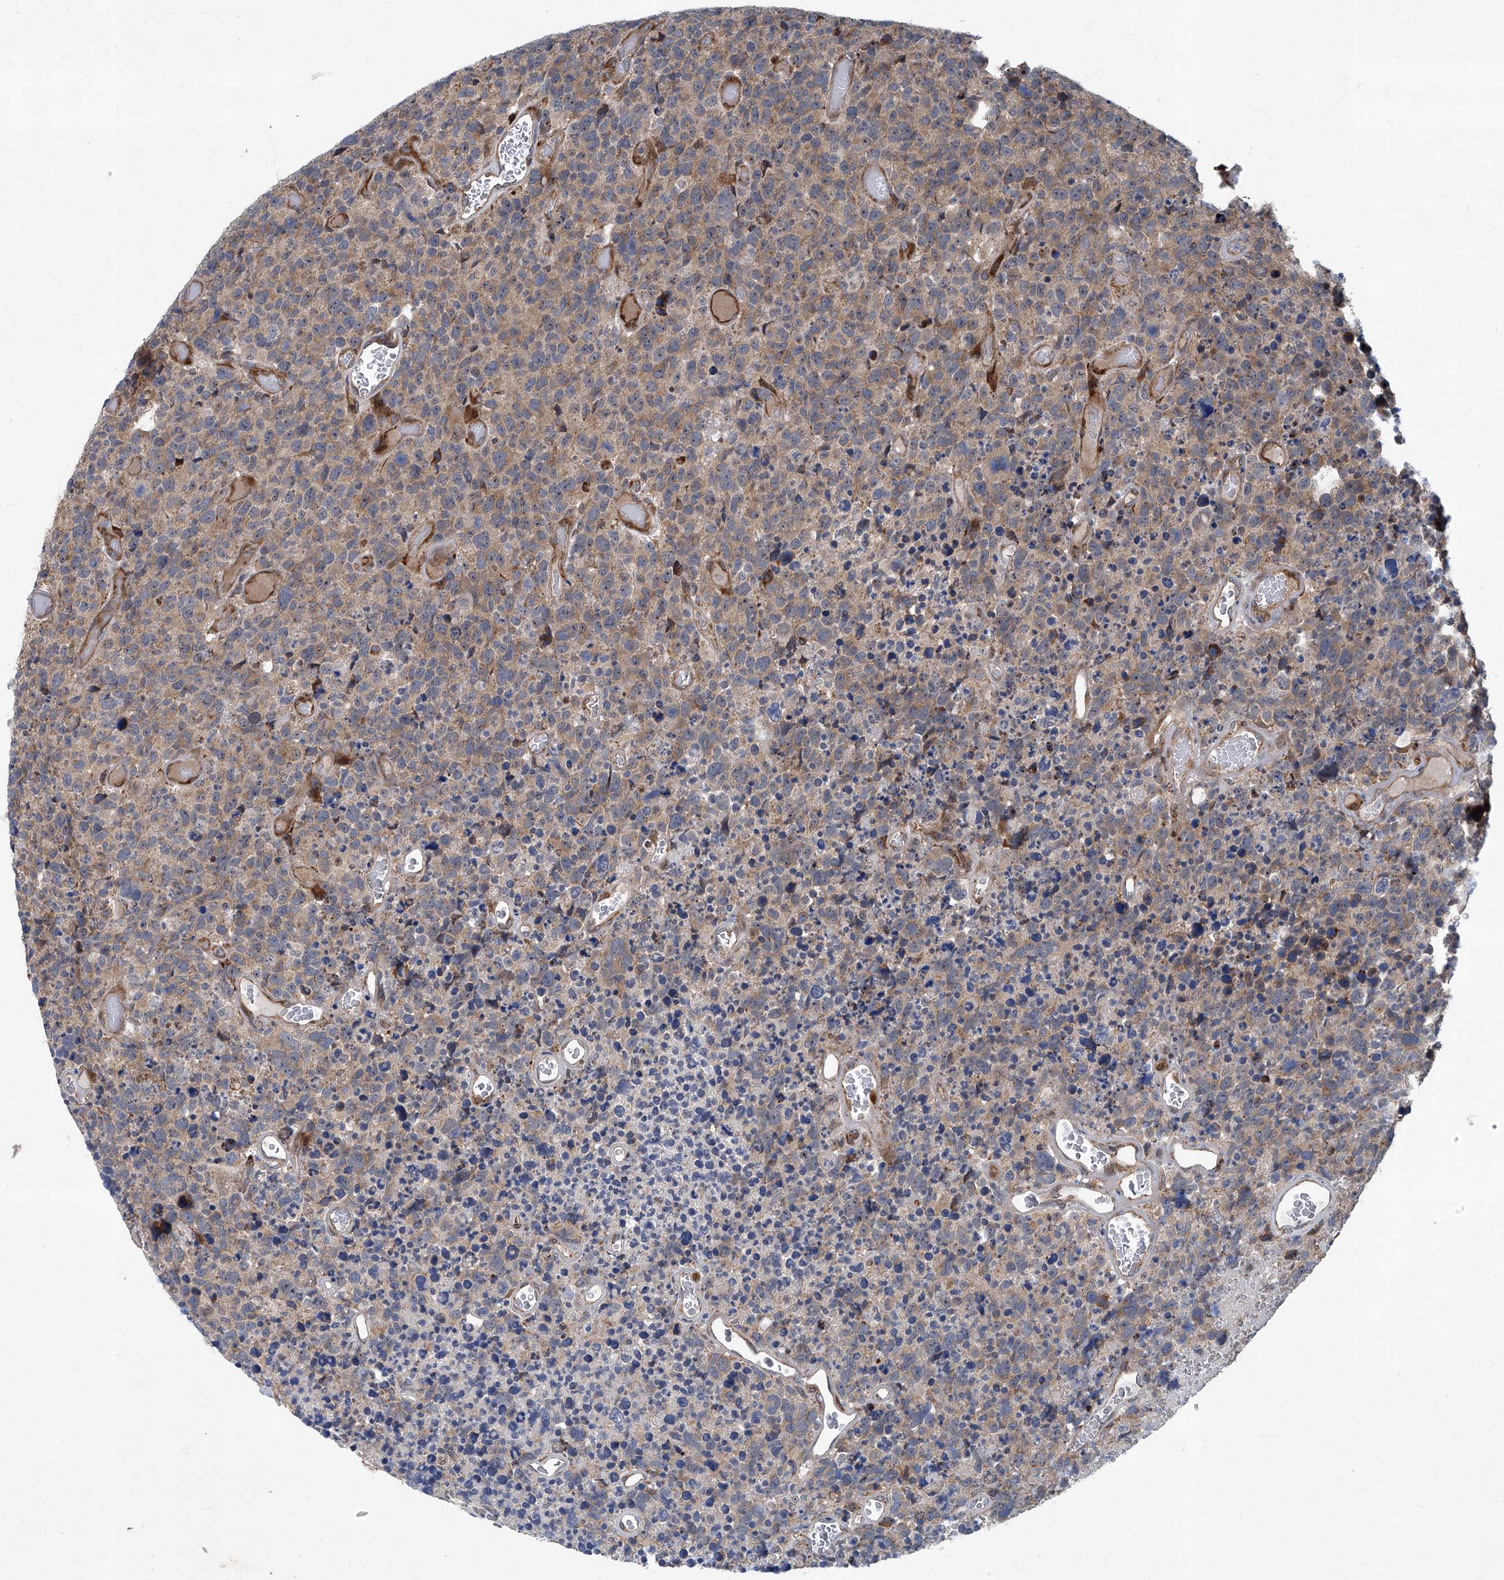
{"staining": {"intensity": "weak", "quantity": ">75%", "location": "cytoplasmic/membranous"}, "tissue": "glioma", "cell_type": "Tumor cells", "image_type": "cancer", "snomed": [{"axis": "morphology", "description": "Glioma, malignant, High grade"}, {"axis": "topography", "description": "Brain"}], "caption": "The histopathology image exhibits staining of malignant glioma (high-grade), revealing weak cytoplasmic/membranous protein positivity (brown color) within tumor cells.", "gene": "GPR132", "patient": {"sex": "male", "age": 69}}